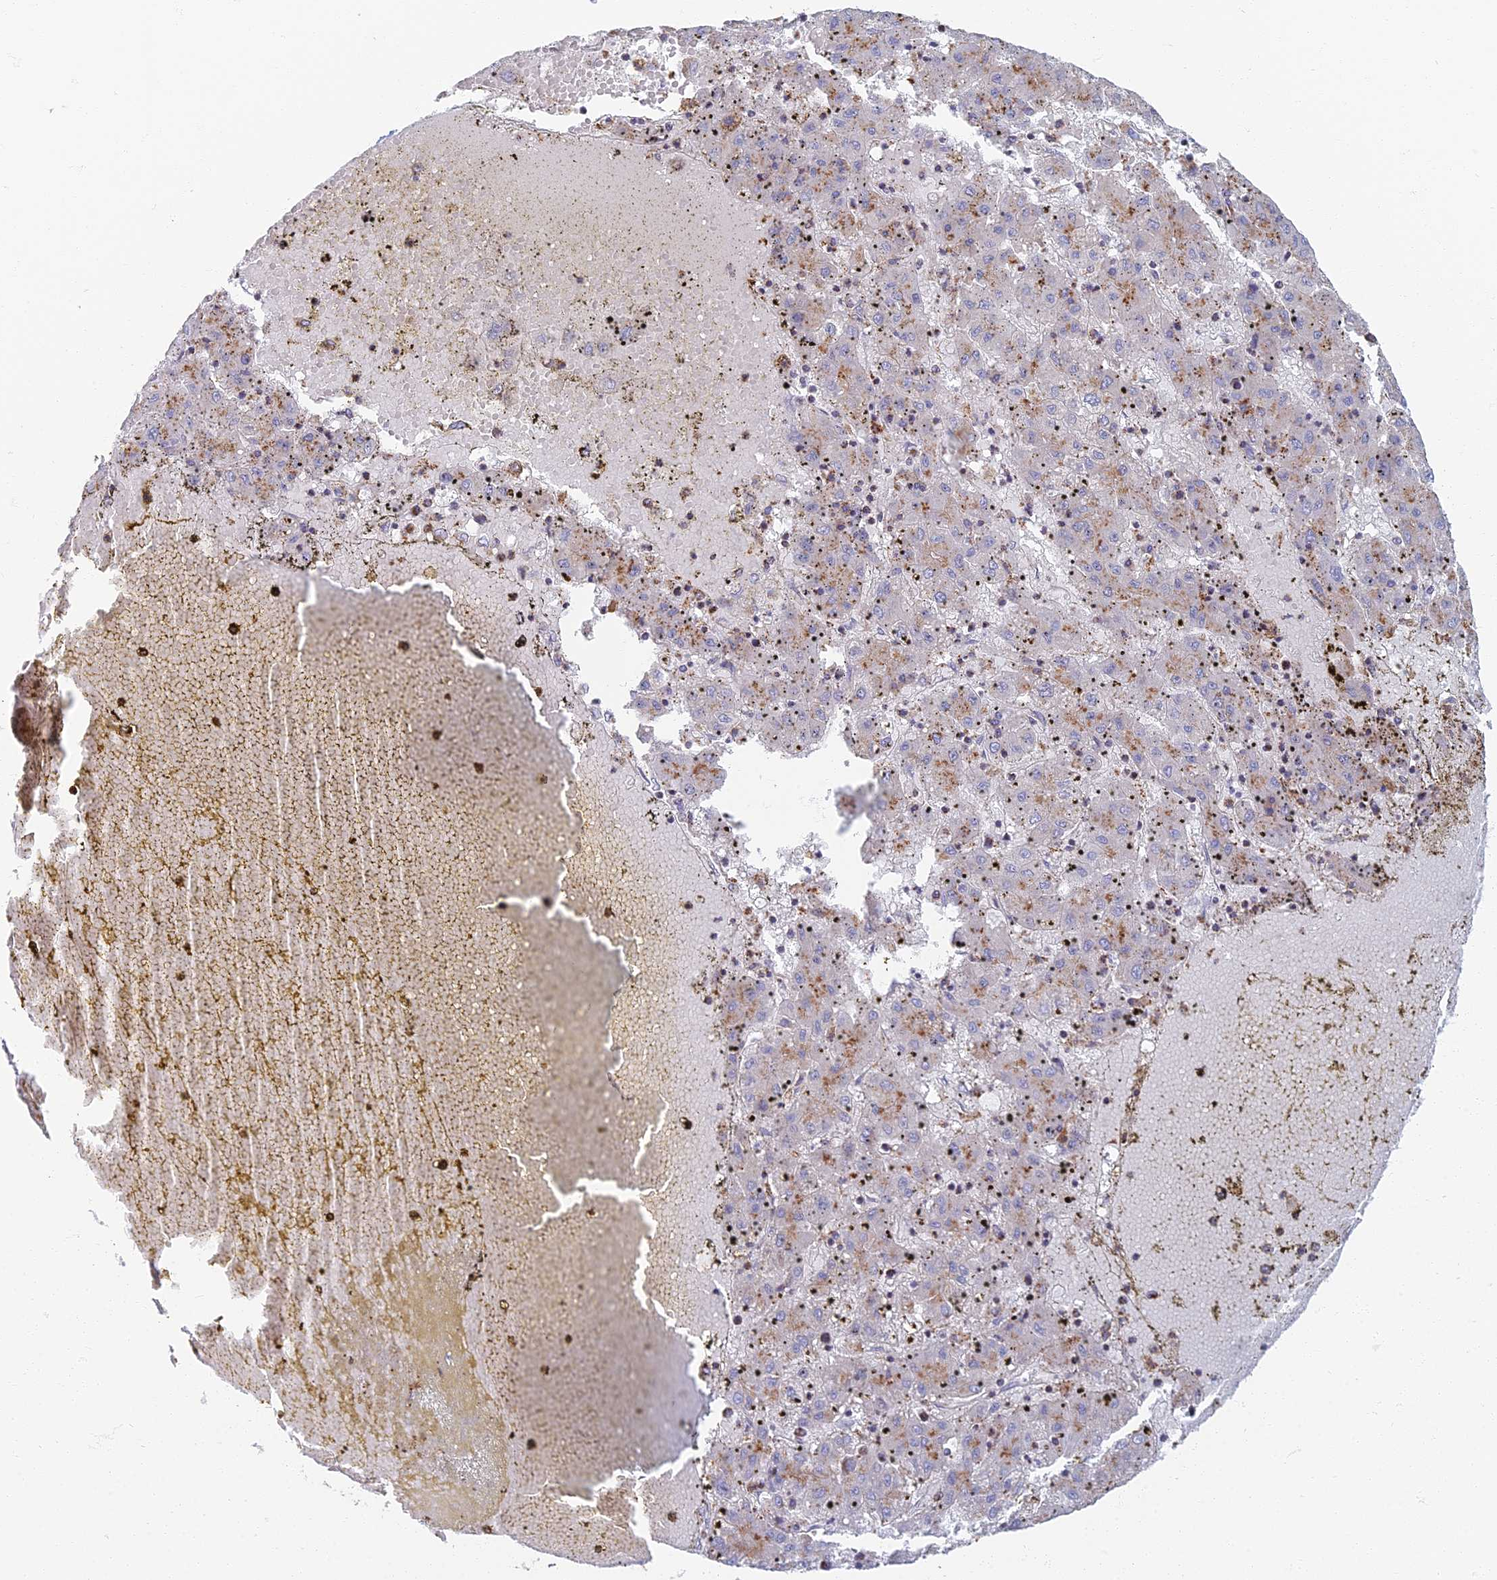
{"staining": {"intensity": "moderate", "quantity": "<25%", "location": "cytoplasmic/membranous"}, "tissue": "liver cancer", "cell_type": "Tumor cells", "image_type": "cancer", "snomed": [{"axis": "morphology", "description": "Carcinoma, Hepatocellular, NOS"}, {"axis": "topography", "description": "Liver"}], "caption": "Immunohistochemical staining of human liver cancer (hepatocellular carcinoma) shows moderate cytoplasmic/membranous protein staining in approximately <25% of tumor cells.", "gene": "CHMP4B", "patient": {"sex": "male", "age": 72}}